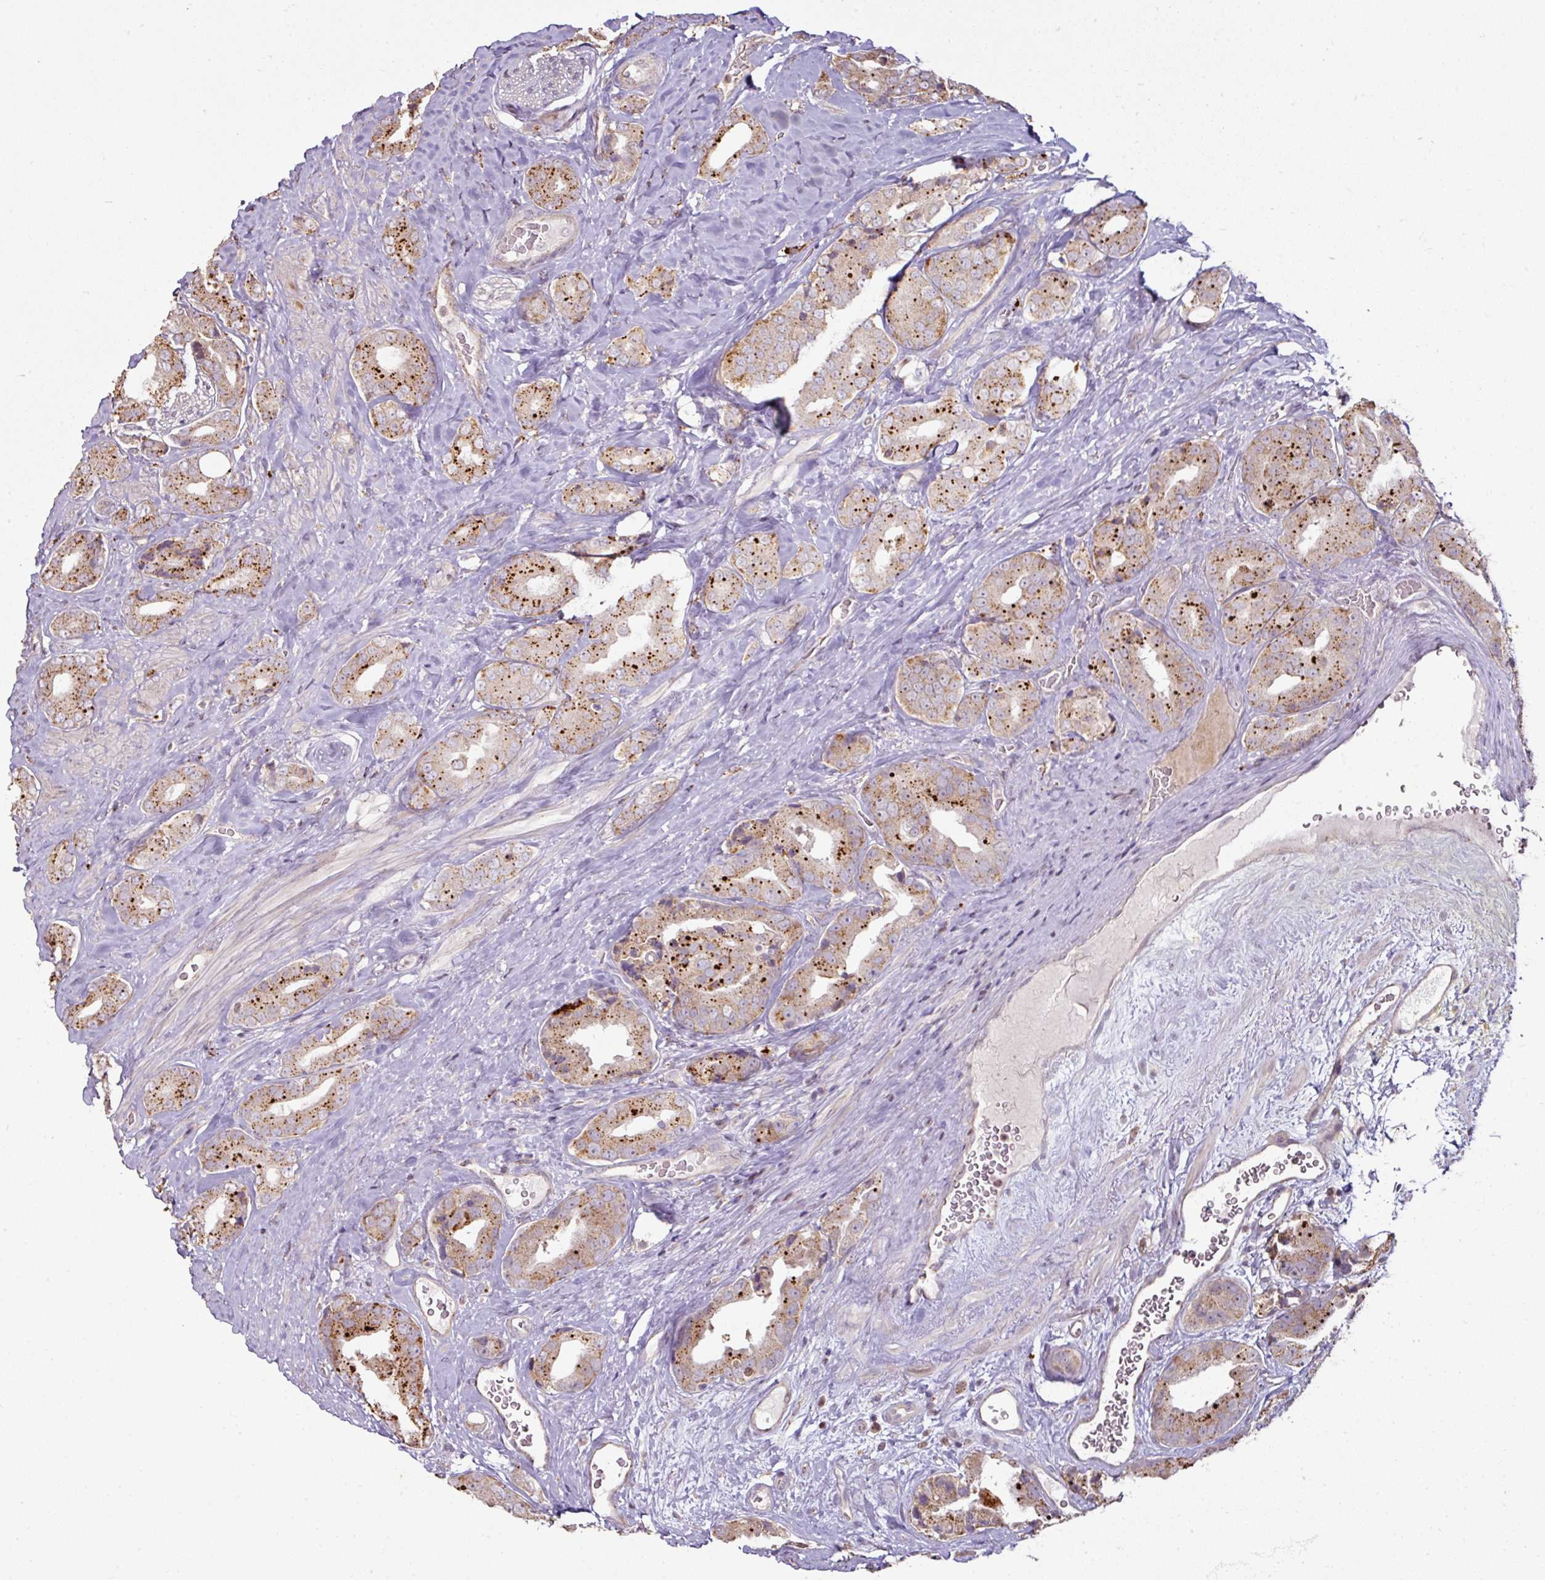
{"staining": {"intensity": "moderate", "quantity": "25%-75%", "location": "cytoplasmic/membranous"}, "tissue": "prostate cancer", "cell_type": "Tumor cells", "image_type": "cancer", "snomed": [{"axis": "morphology", "description": "Adenocarcinoma, High grade"}, {"axis": "topography", "description": "Prostate"}], "caption": "High-grade adenocarcinoma (prostate) was stained to show a protein in brown. There is medium levels of moderate cytoplasmic/membranous staining in about 25%-75% of tumor cells. (DAB IHC, brown staining for protein, blue staining for nuclei).", "gene": "CXCR5", "patient": {"sex": "male", "age": 63}}